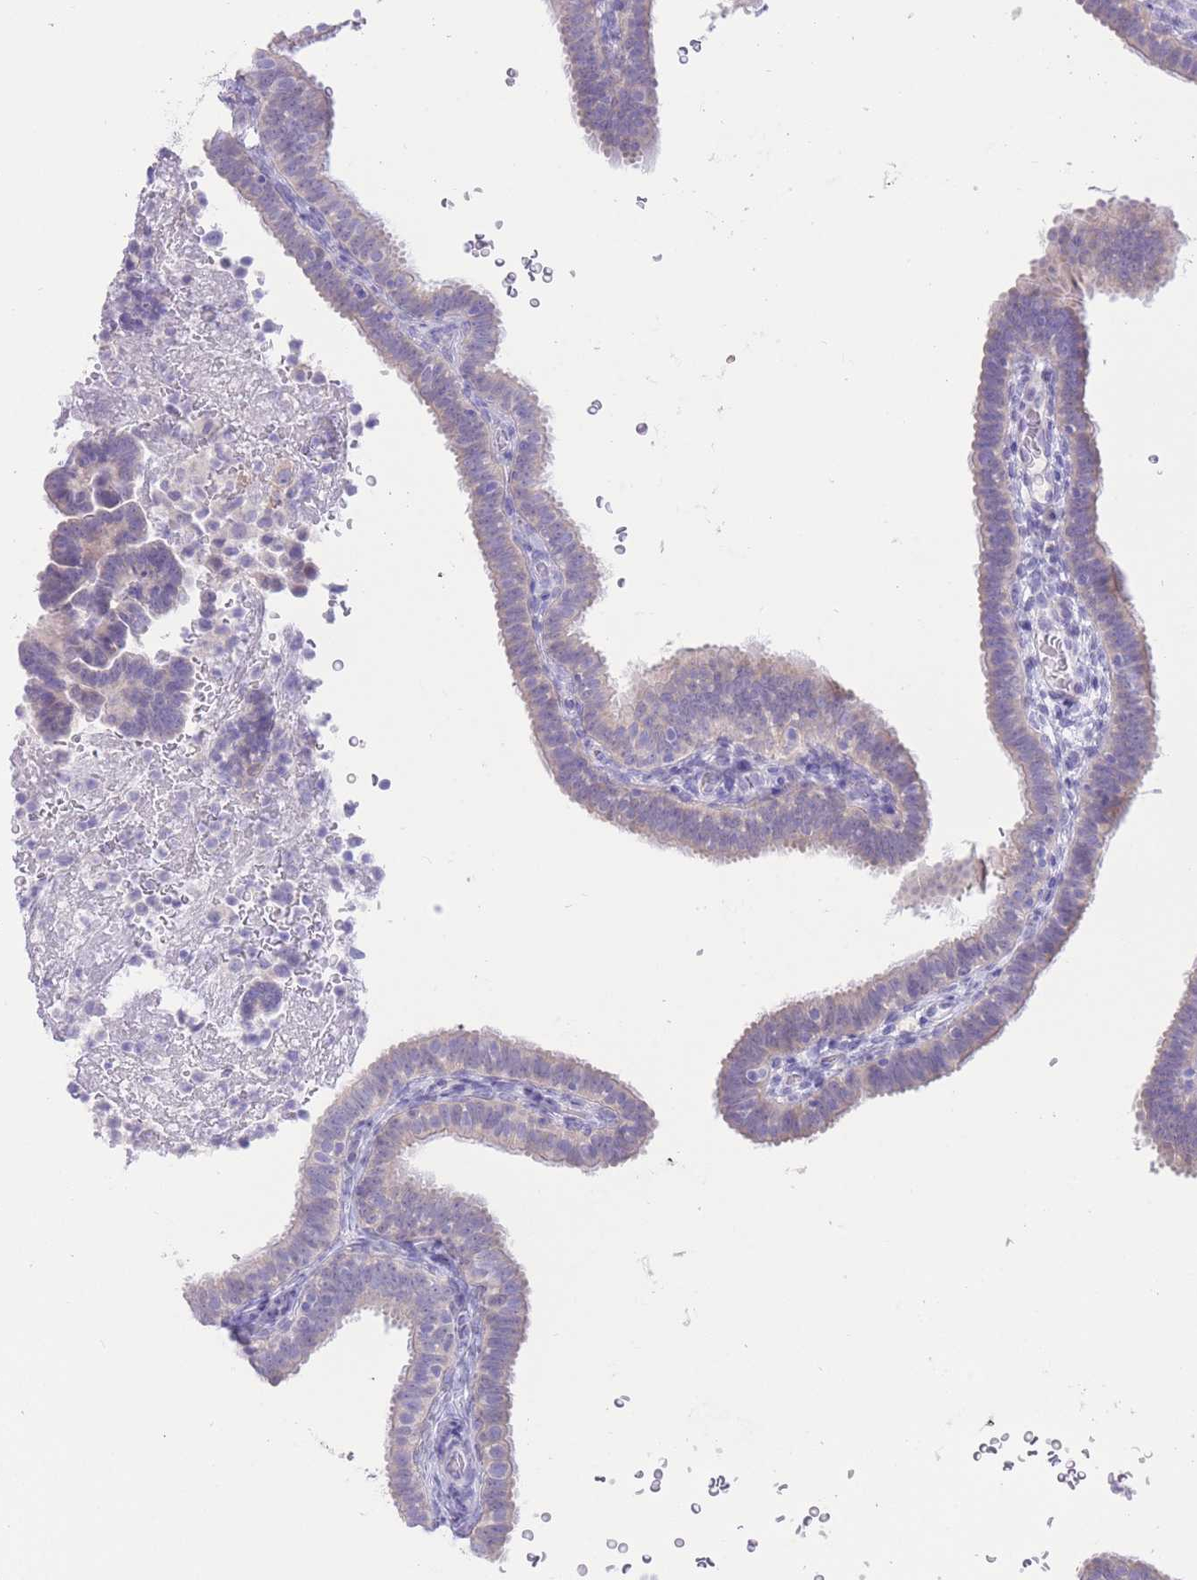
{"staining": {"intensity": "negative", "quantity": "none", "location": "none"}, "tissue": "fallopian tube", "cell_type": "Glandular cells", "image_type": "normal", "snomed": [{"axis": "morphology", "description": "Normal tissue, NOS"}, {"axis": "topography", "description": "Fallopian tube"}], "caption": "The histopathology image exhibits no staining of glandular cells in unremarkable fallopian tube.", "gene": "FAH", "patient": {"sex": "female", "age": 41}}